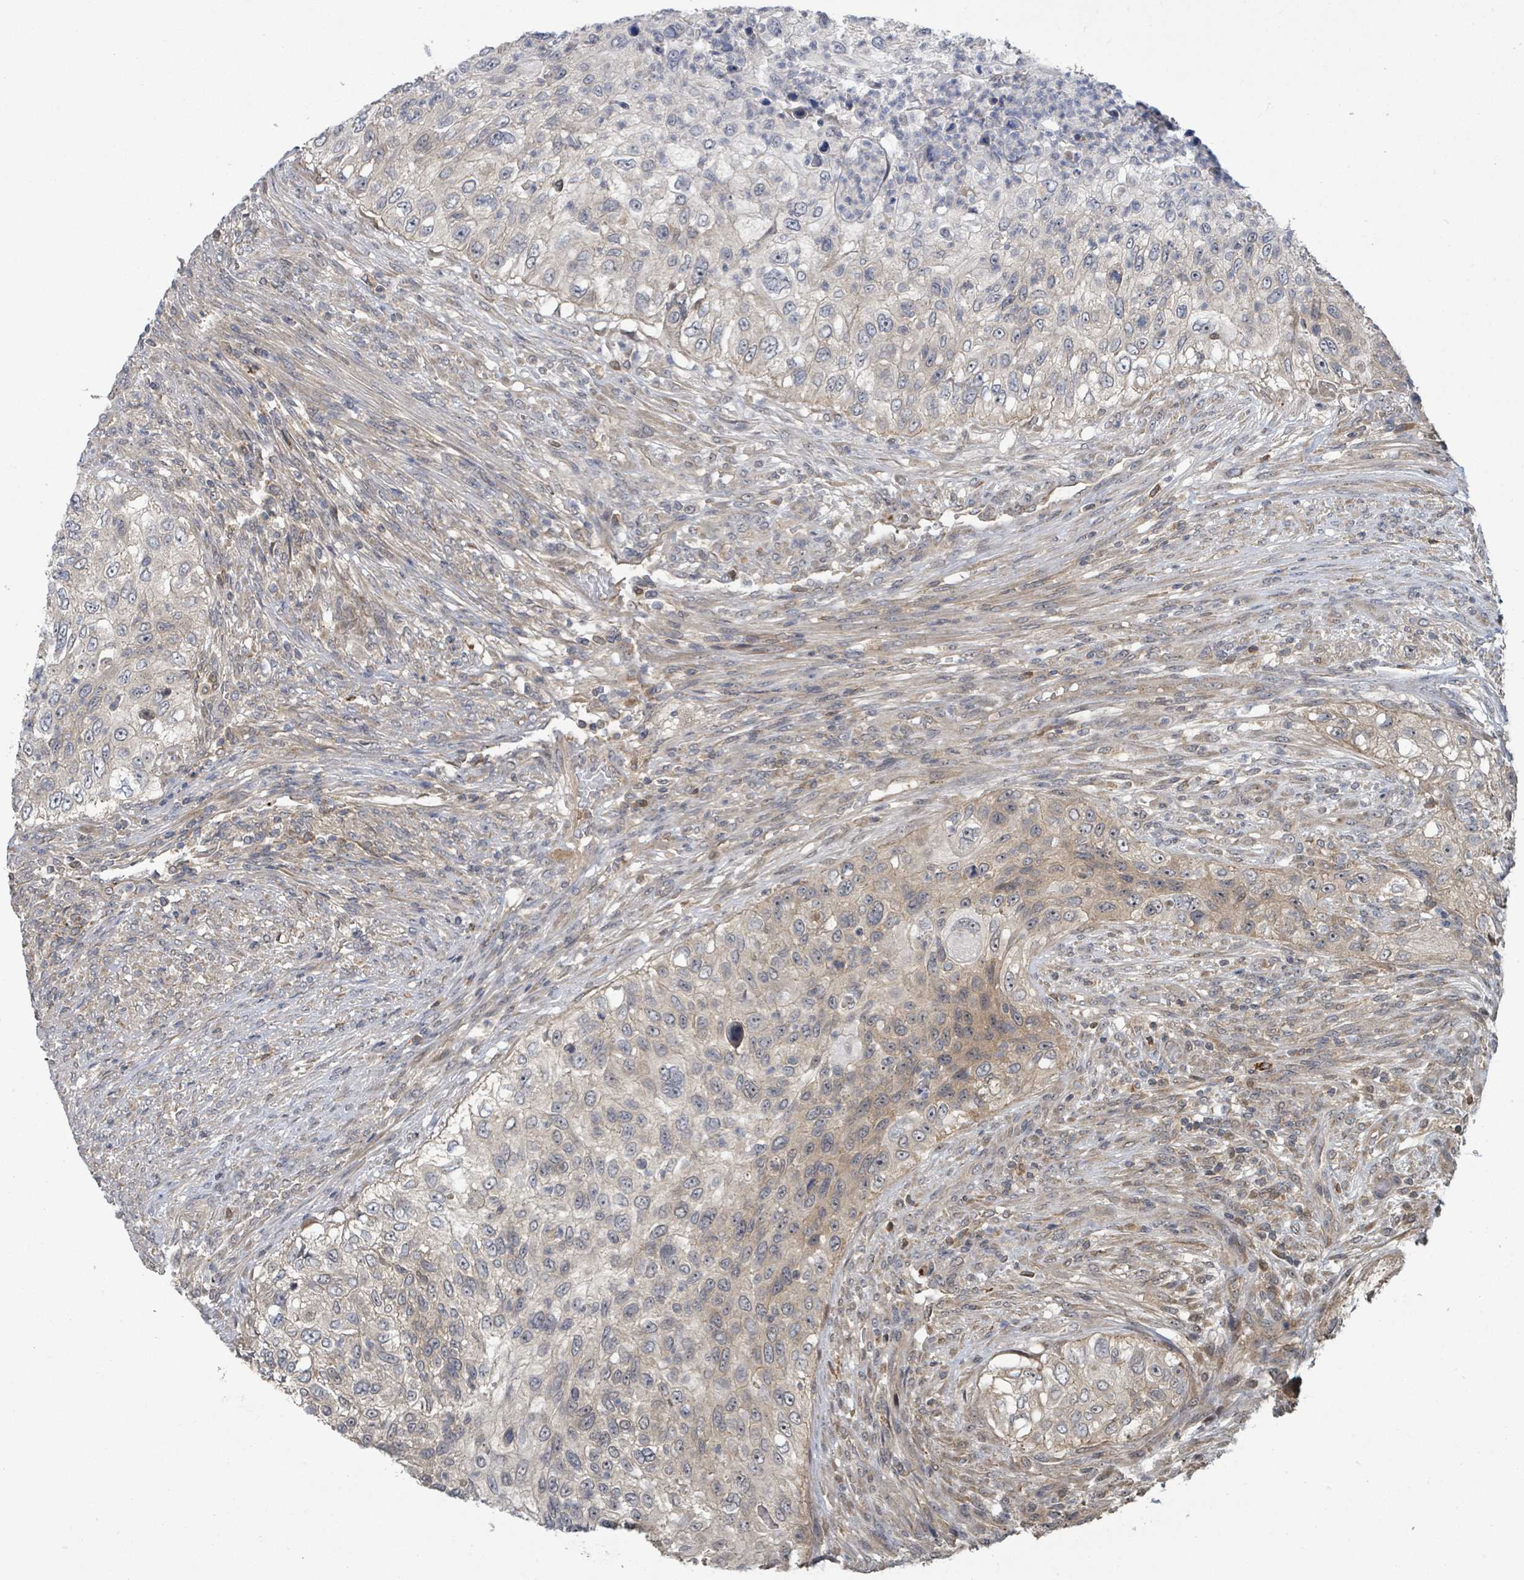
{"staining": {"intensity": "weak", "quantity": "<25%", "location": "cytoplasmic/membranous"}, "tissue": "urothelial cancer", "cell_type": "Tumor cells", "image_type": "cancer", "snomed": [{"axis": "morphology", "description": "Urothelial carcinoma, High grade"}, {"axis": "topography", "description": "Urinary bladder"}], "caption": "Micrograph shows no protein expression in tumor cells of urothelial carcinoma (high-grade) tissue.", "gene": "CCDC121", "patient": {"sex": "female", "age": 60}}